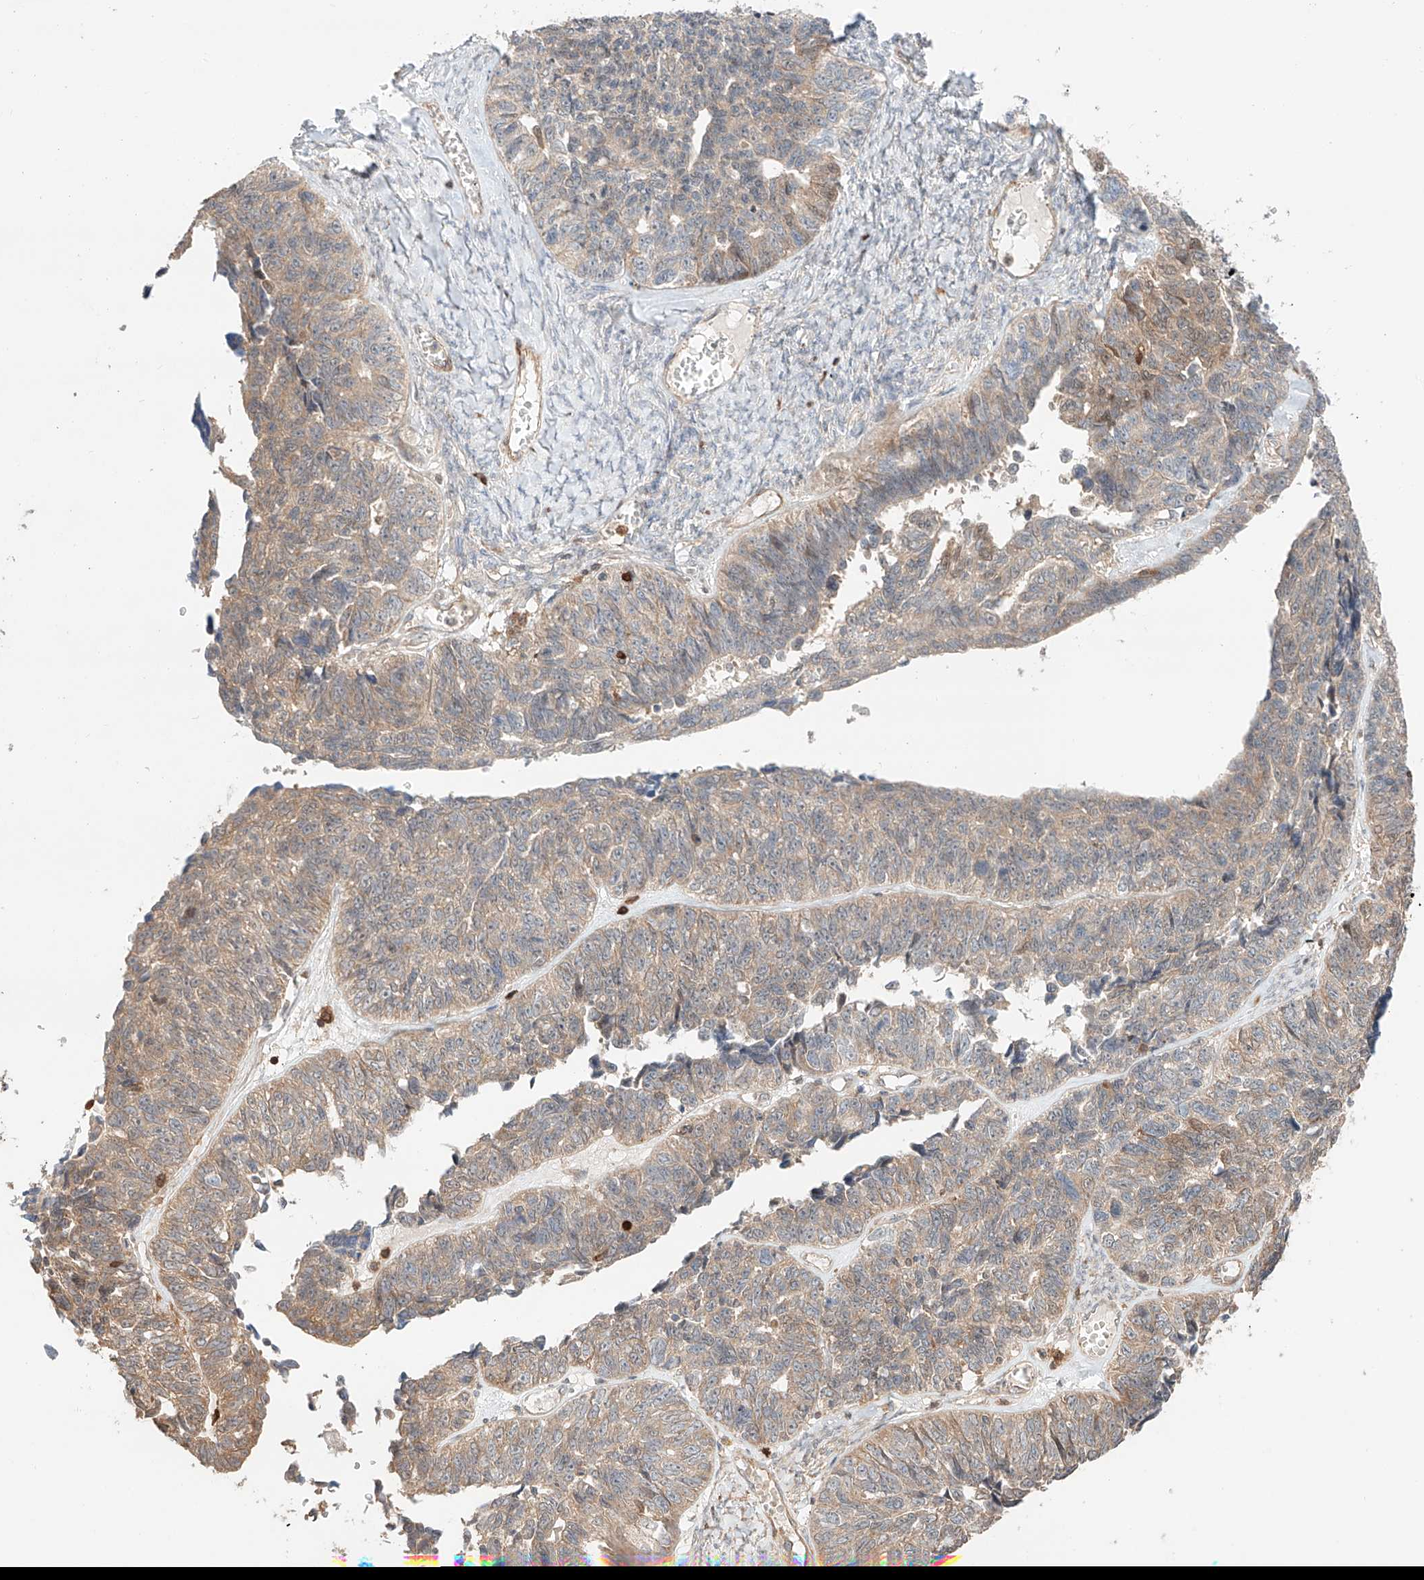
{"staining": {"intensity": "moderate", "quantity": "25%-75%", "location": "cytoplasmic/membranous"}, "tissue": "ovarian cancer", "cell_type": "Tumor cells", "image_type": "cancer", "snomed": [{"axis": "morphology", "description": "Cystadenocarcinoma, serous, NOS"}, {"axis": "topography", "description": "Ovary"}], "caption": "Immunohistochemical staining of serous cystadenocarcinoma (ovarian) shows moderate cytoplasmic/membranous protein staining in about 25%-75% of tumor cells. (brown staining indicates protein expression, while blue staining denotes nuclei).", "gene": "IGSF22", "patient": {"sex": "female", "age": 79}}